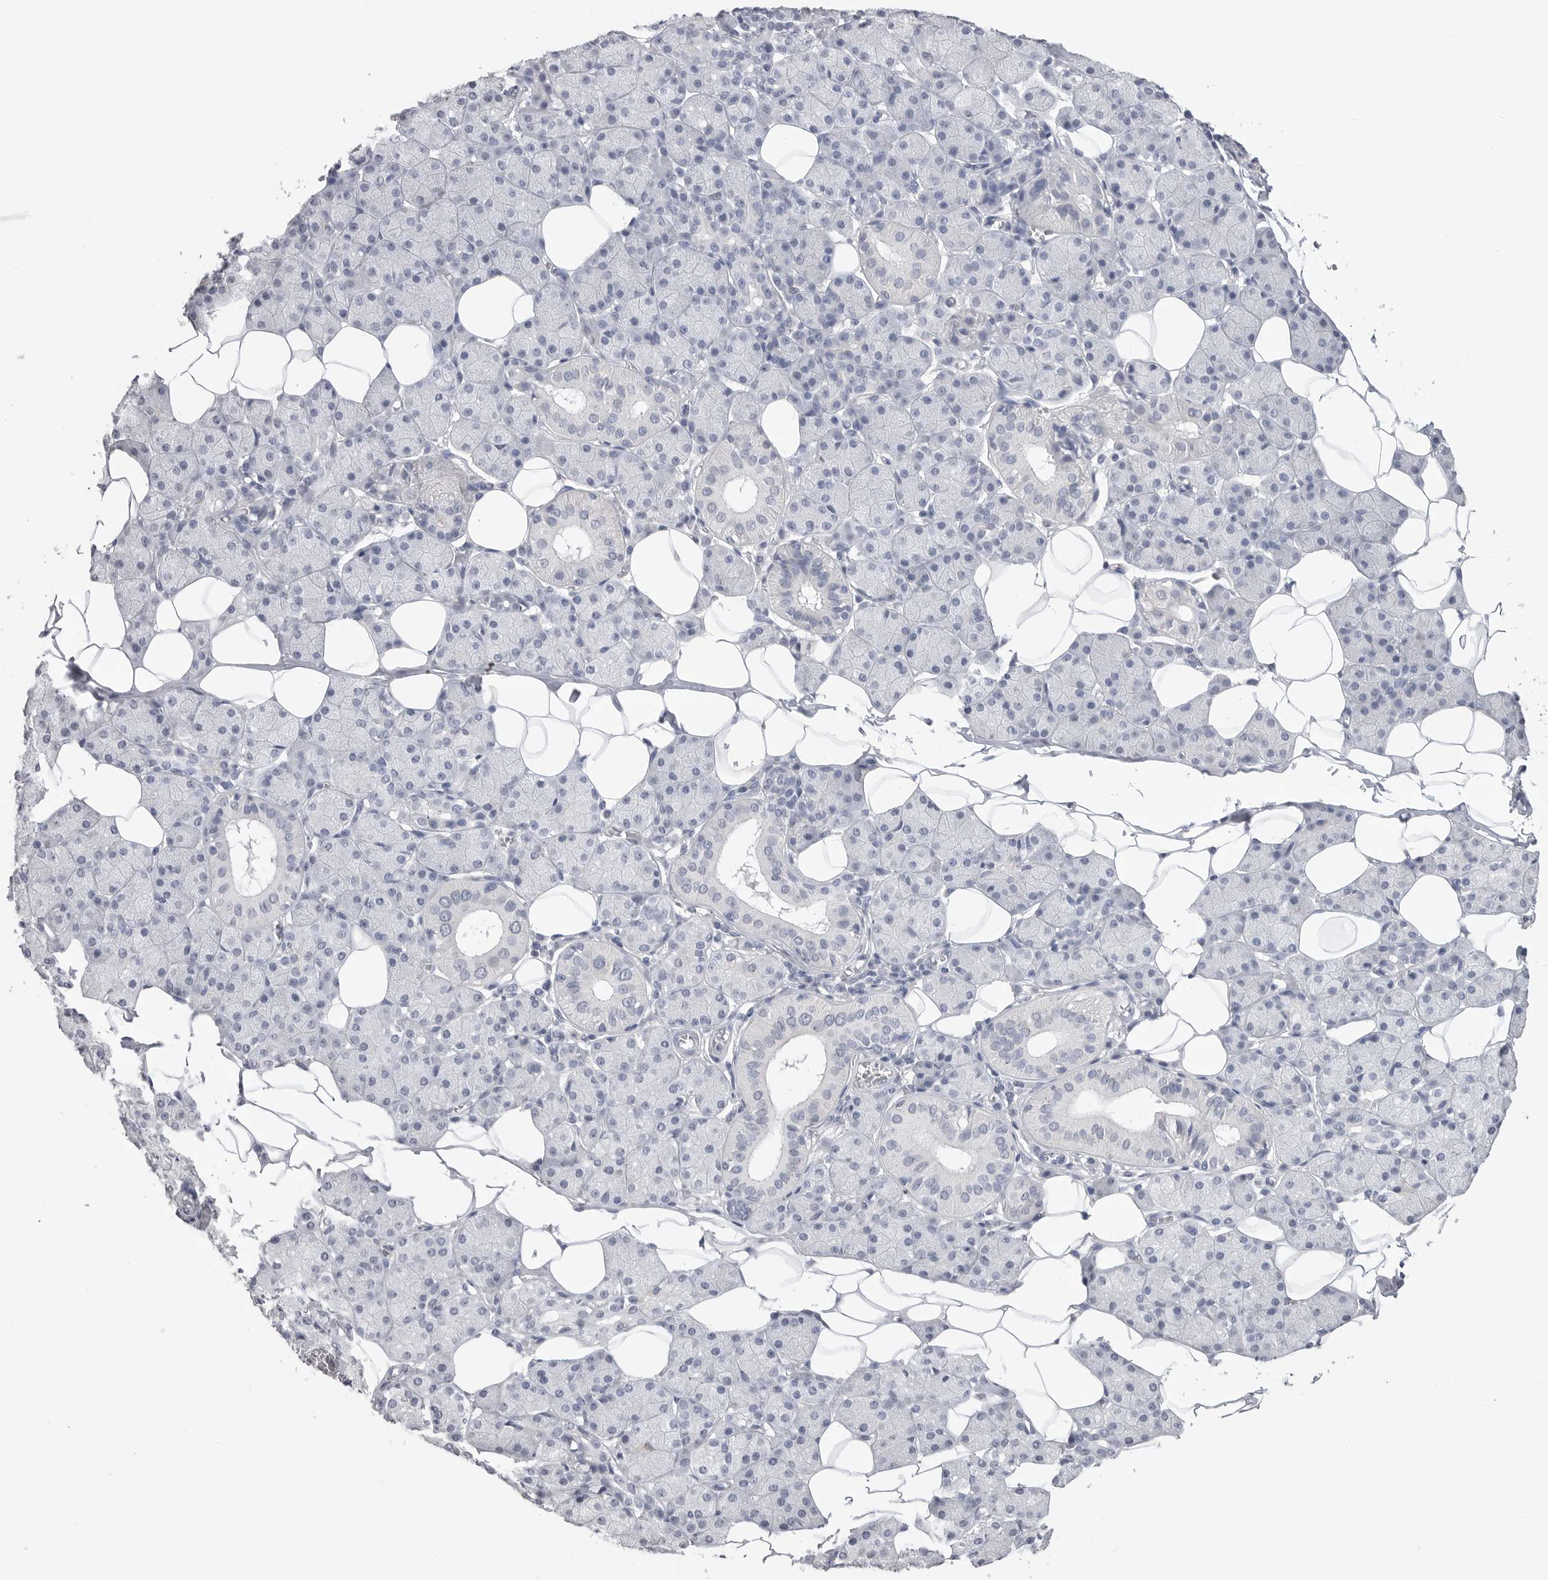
{"staining": {"intensity": "negative", "quantity": "none", "location": "none"}, "tissue": "salivary gland", "cell_type": "Glandular cells", "image_type": "normal", "snomed": [{"axis": "morphology", "description": "Normal tissue, NOS"}, {"axis": "topography", "description": "Salivary gland"}], "caption": "Micrograph shows no significant protein positivity in glandular cells of benign salivary gland.", "gene": "ICAM5", "patient": {"sex": "female", "age": 33}}